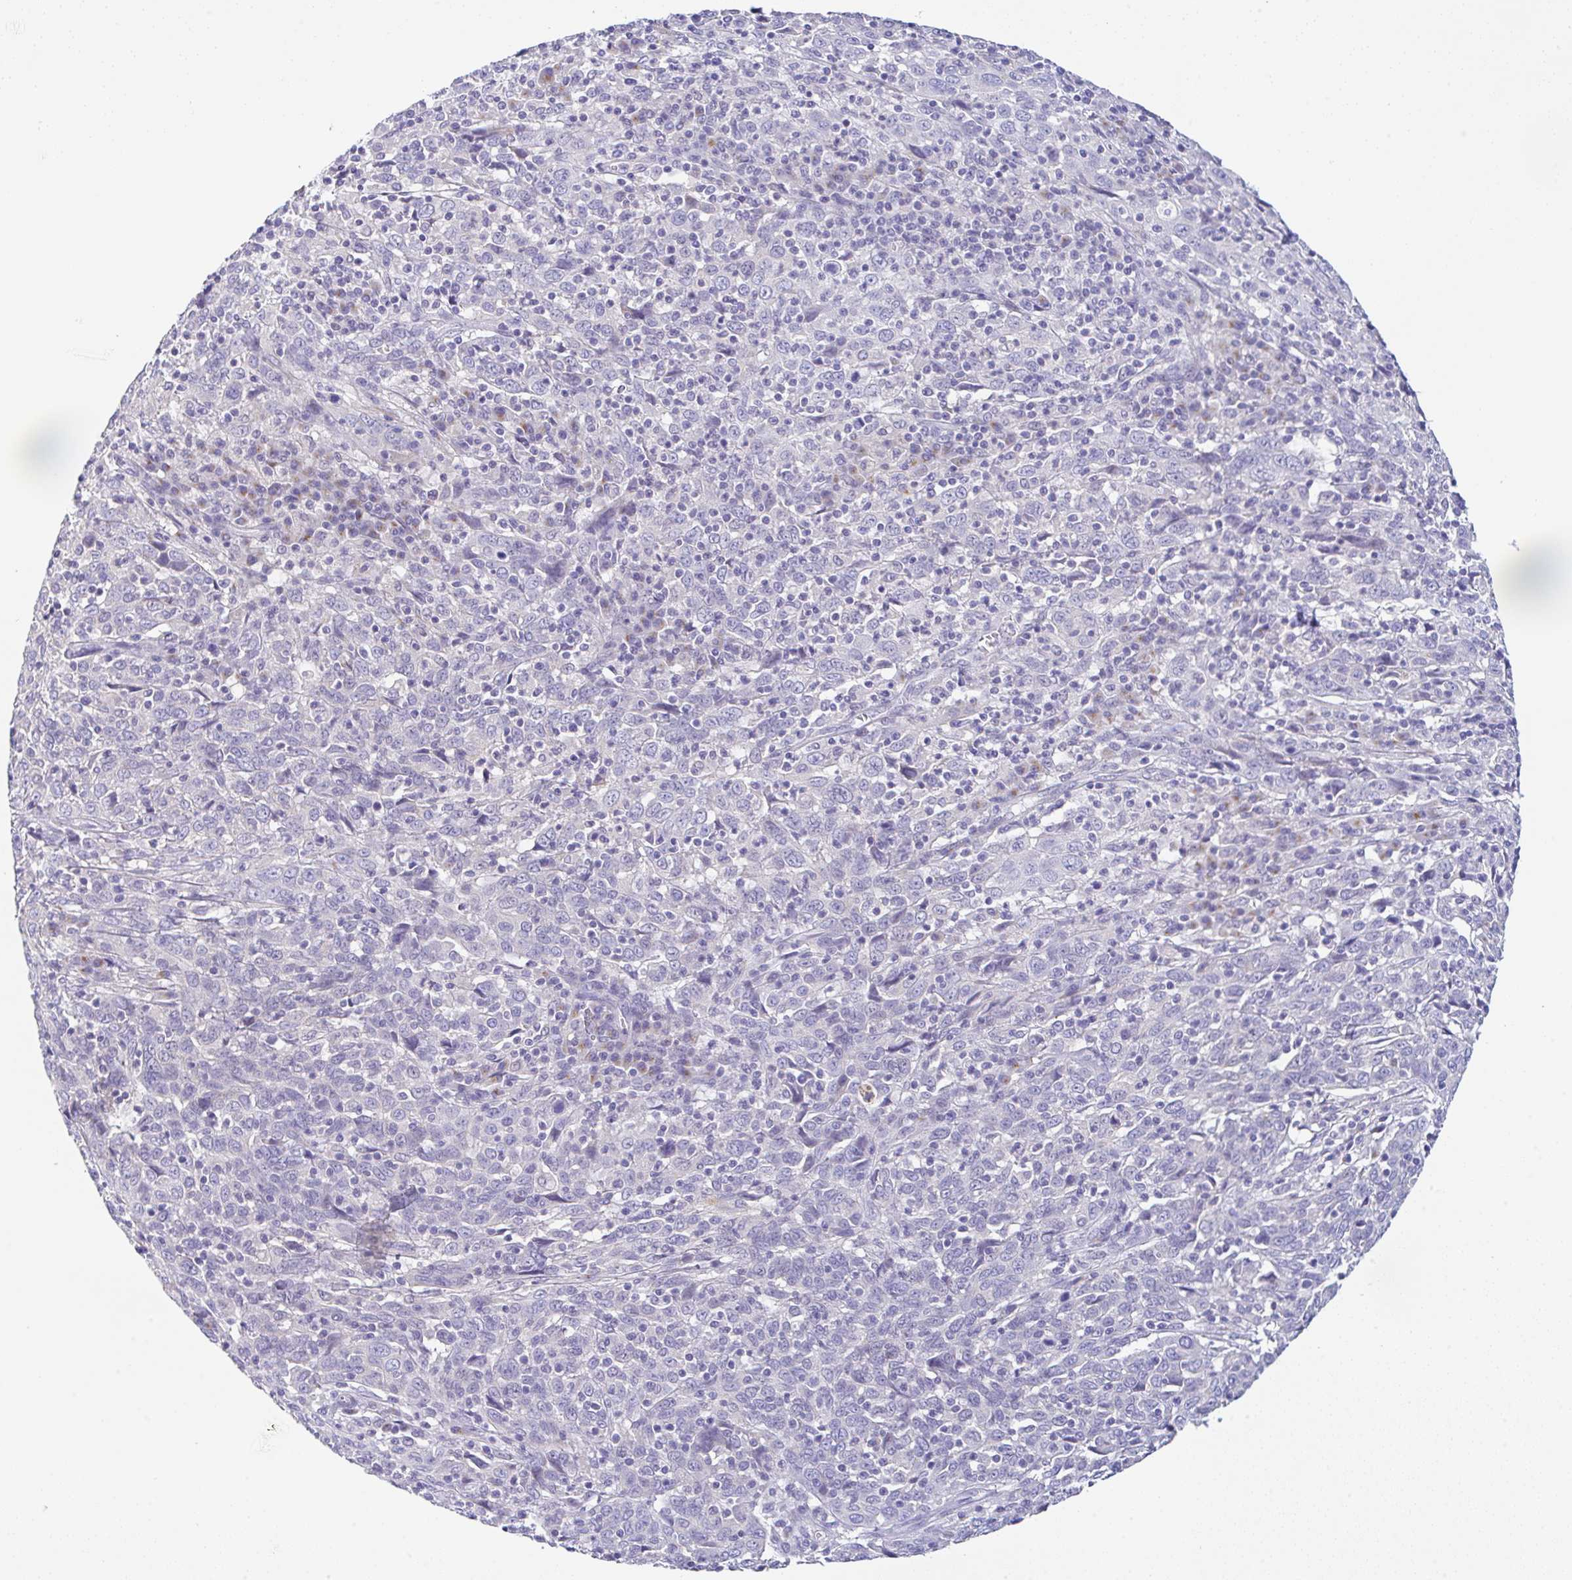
{"staining": {"intensity": "negative", "quantity": "none", "location": "none"}, "tissue": "cervical cancer", "cell_type": "Tumor cells", "image_type": "cancer", "snomed": [{"axis": "morphology", "description": "Squamous cell carcinoma, NOS"}, {"axis": "topography", "description": "Cervix"}], "caption": "Histopathology image shows no protein expression in tumor cells of cervical cancer (squamous cell carcinoma) tissue. (DAB immunohistochemistry (IHC) with hematoxylin counter stain).", "gene": "SERPINE3", "patient": {"sex": "female", "age": 46}}